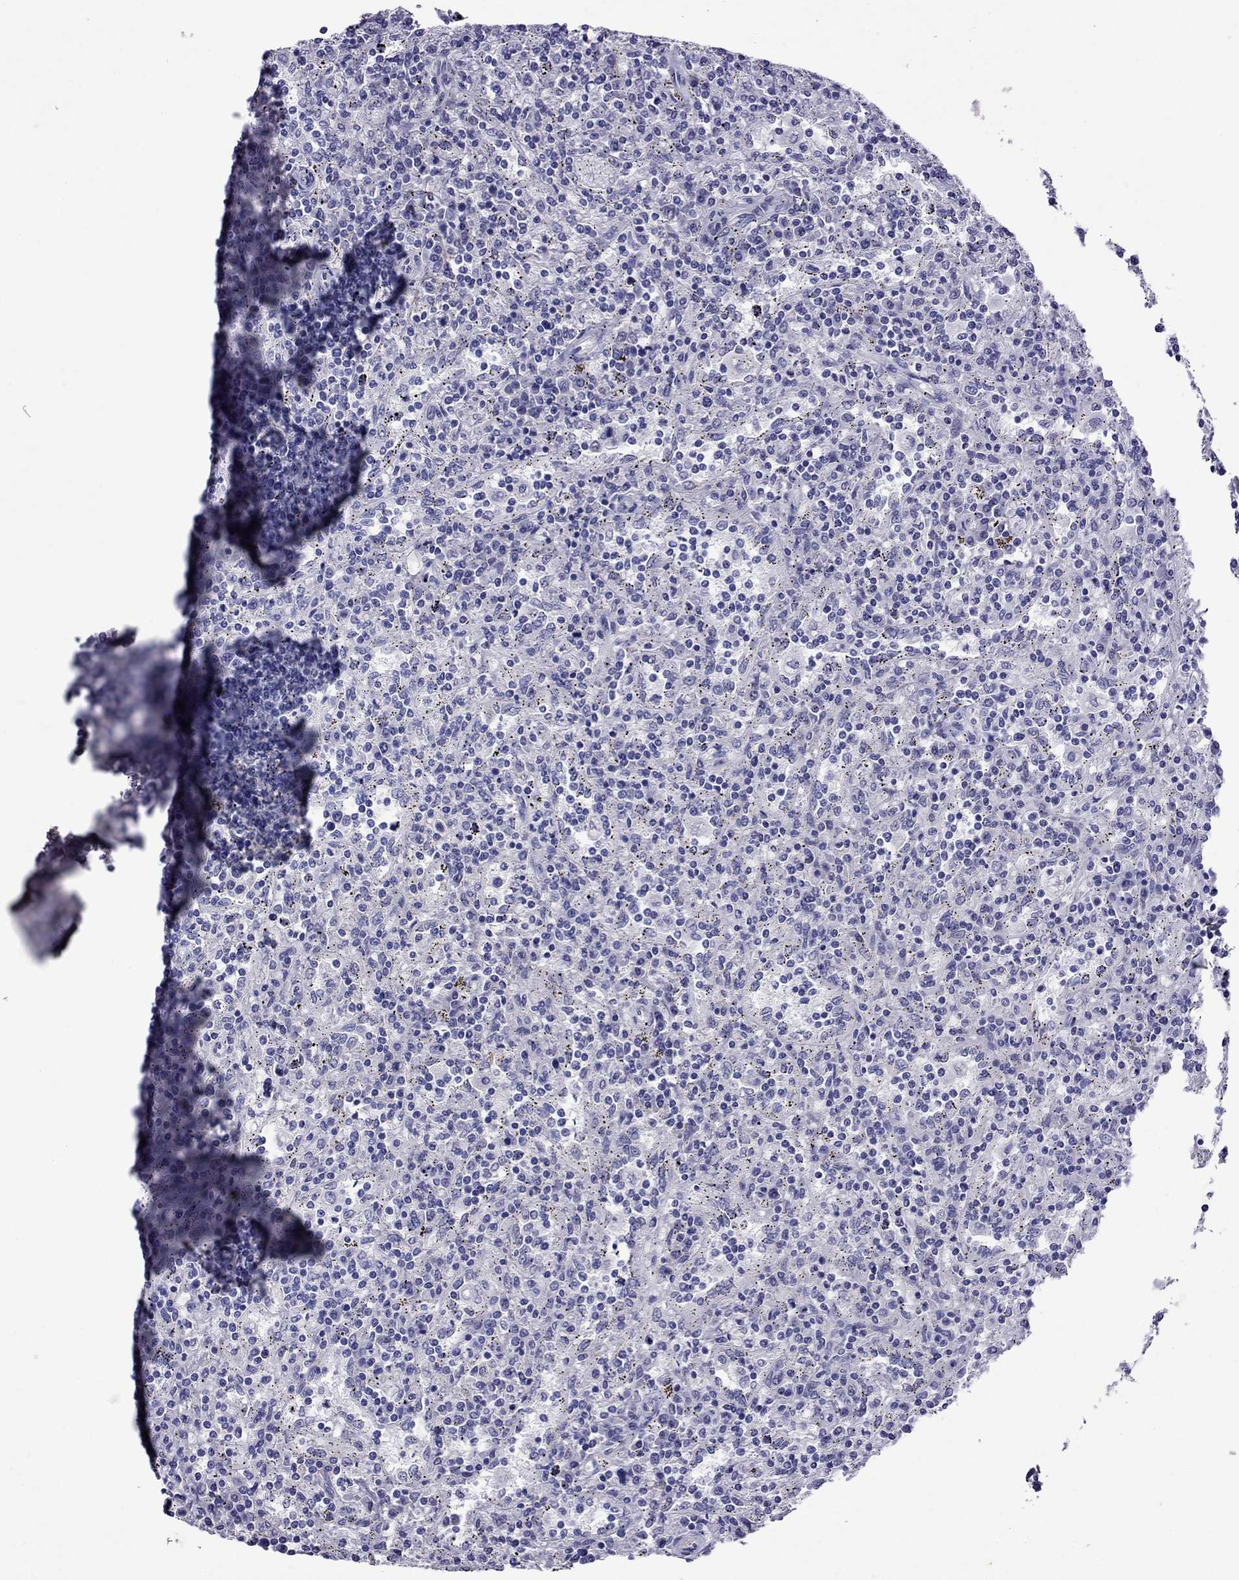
{"staining": {"intensity": "negative", "quantity": "none", "location": "none"}, "tissue": "lymphoma", "cell_type": "Tumor cells", "image_type": "cancer", "snomed": [{"axis": "morphology", "description": "Malignant lymphoma, non-Hodgkin's type, Low grade"}, {"axis": "topography", "description": "Lymph node"}], "caption": "This is an IHC photomicrograph of human lymphoma. There is no positivity in tumor cells.", "gene": "CHRNA5", "patient": {"sex": "male", "age": 52}}